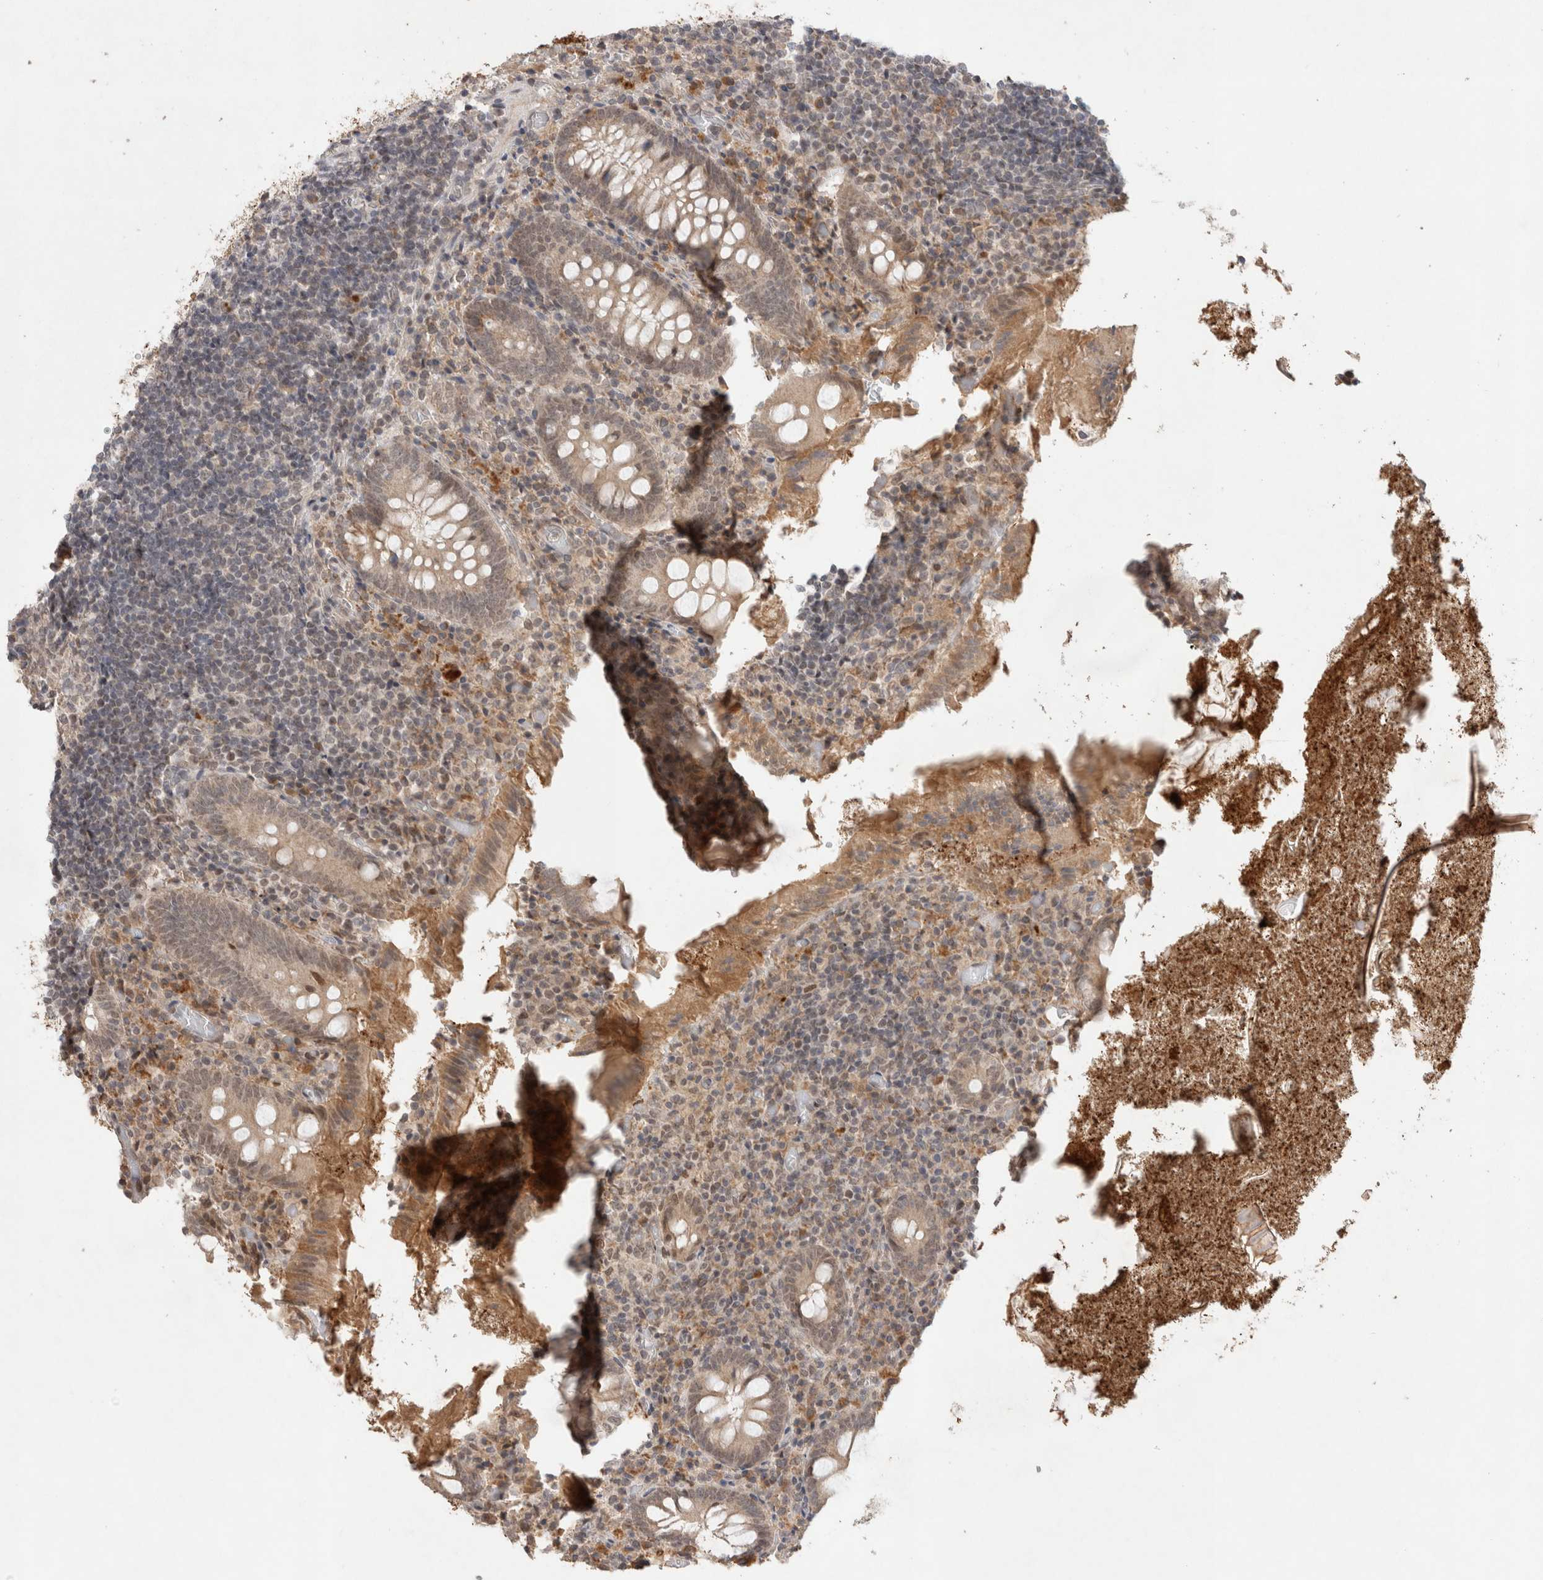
{"staining": {"intensity": "weak", "quantity": "25%-75%", "location": "cytoplasmic/membranous"}, "tissue": "appendix", "cell_type": "Glandular cells", "image_type": "normal", "snomed": [{"axis": "morphology", "description": "Normal tissue, NOS"}, {"axis": "topography", "description": "Appendix"}], "caption": "This photomicrograph exhibits IHC staining of unremarkable human appendix, with low weak cytoplasmic/membranous positivity in approximately 25%-75% of glandular cells.", "gene": "SYDE2", "patient": {"sex": "female", "age": 17}}